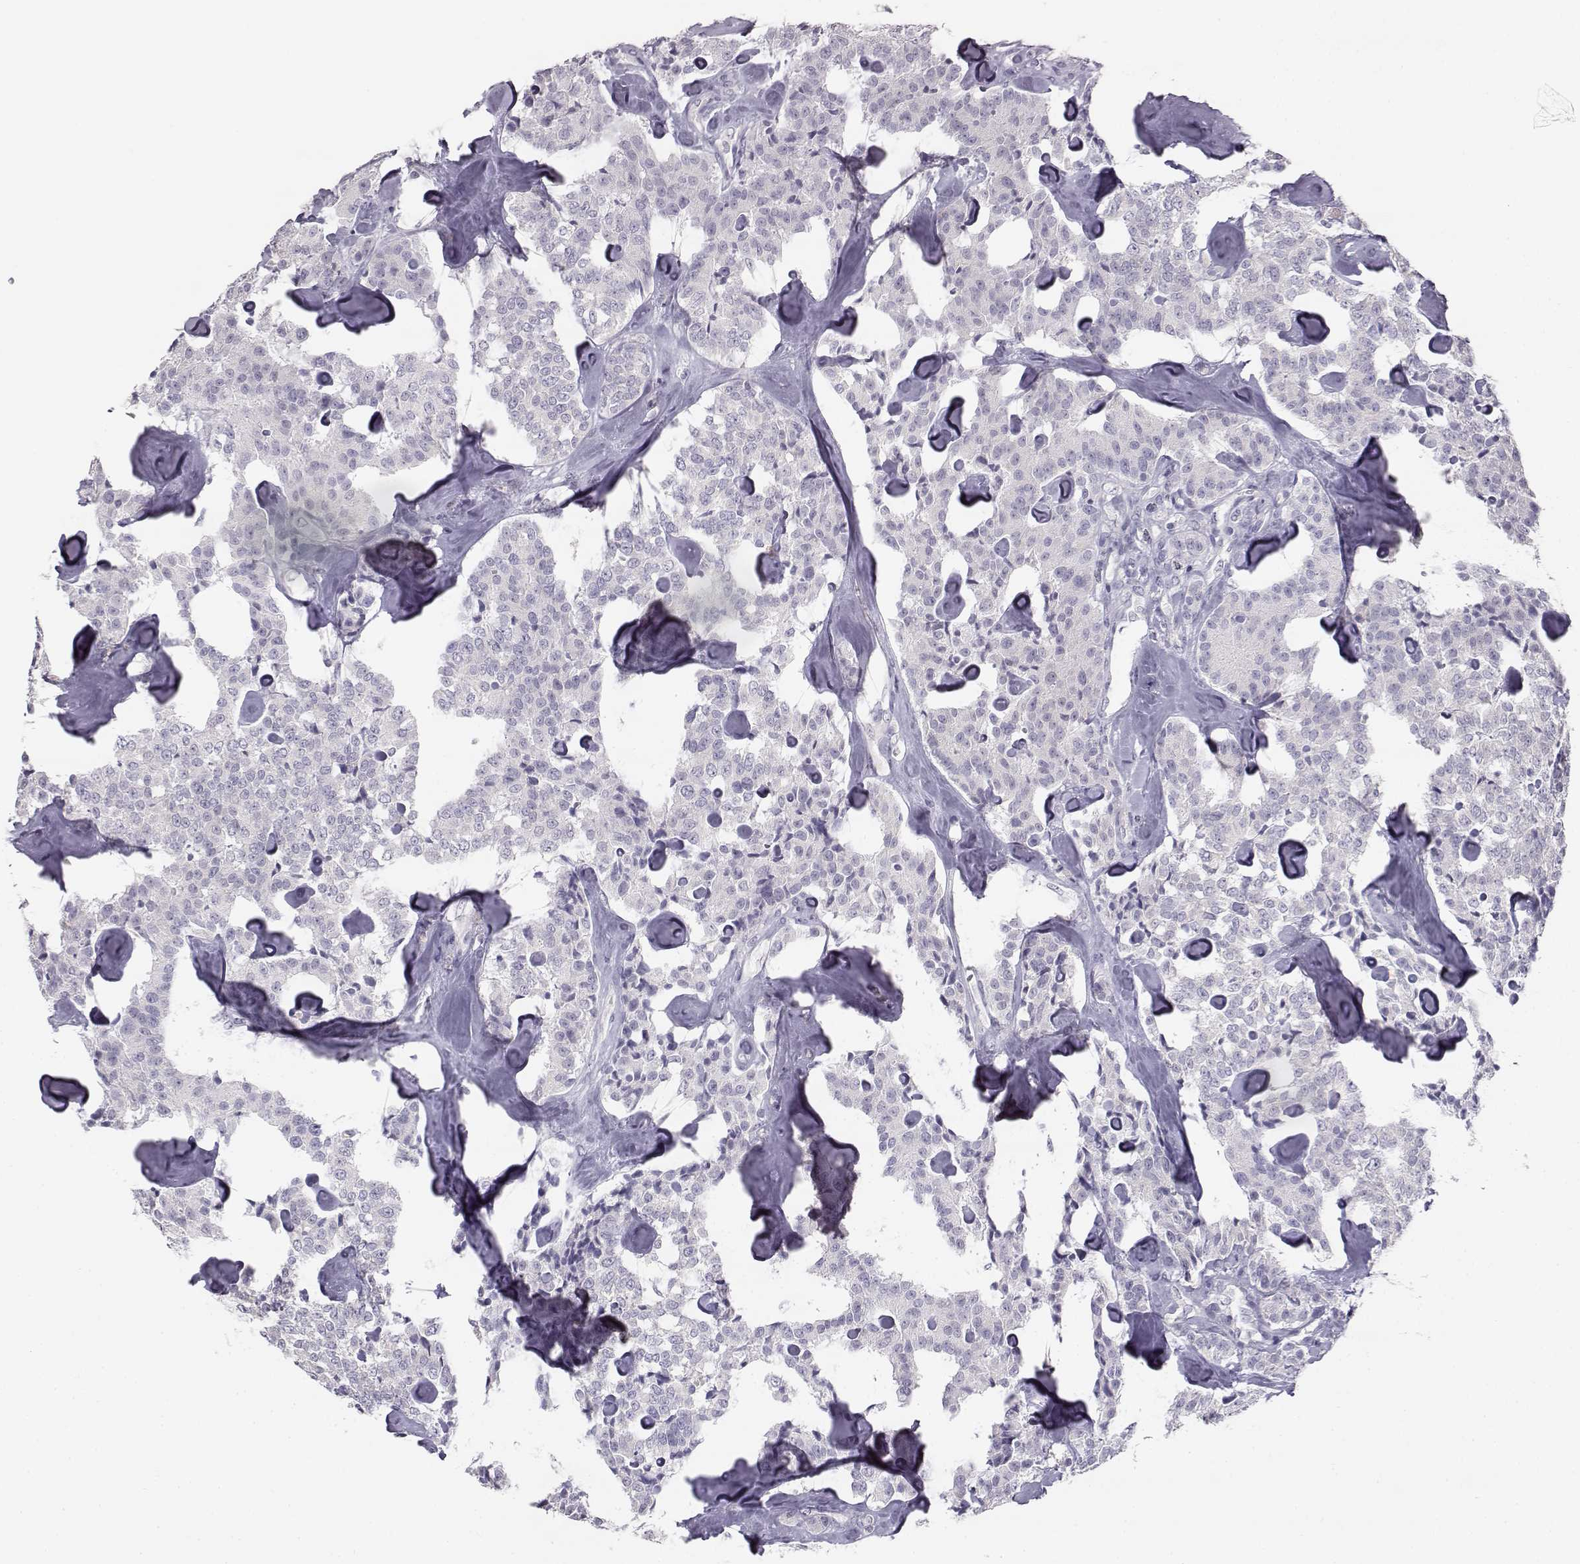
{"staining": {"intensity": "negative", "quantity": "none", "location": "none"}, "tissue": "carcinoid", "cell_type": "Tumor cells", "image_type": "cancer", "snomed": [{"axis": "morphology", "description": "Carcinoid, malignant, NOS"}, {"axis": "topography", "description": "Pancreas"}], "caption": "The micrograph exhibits no staining of tumor cells in carcinoid (malignant).", "gene": "MYCBPAP", "patient": {"sex": "male", "age": 41}}